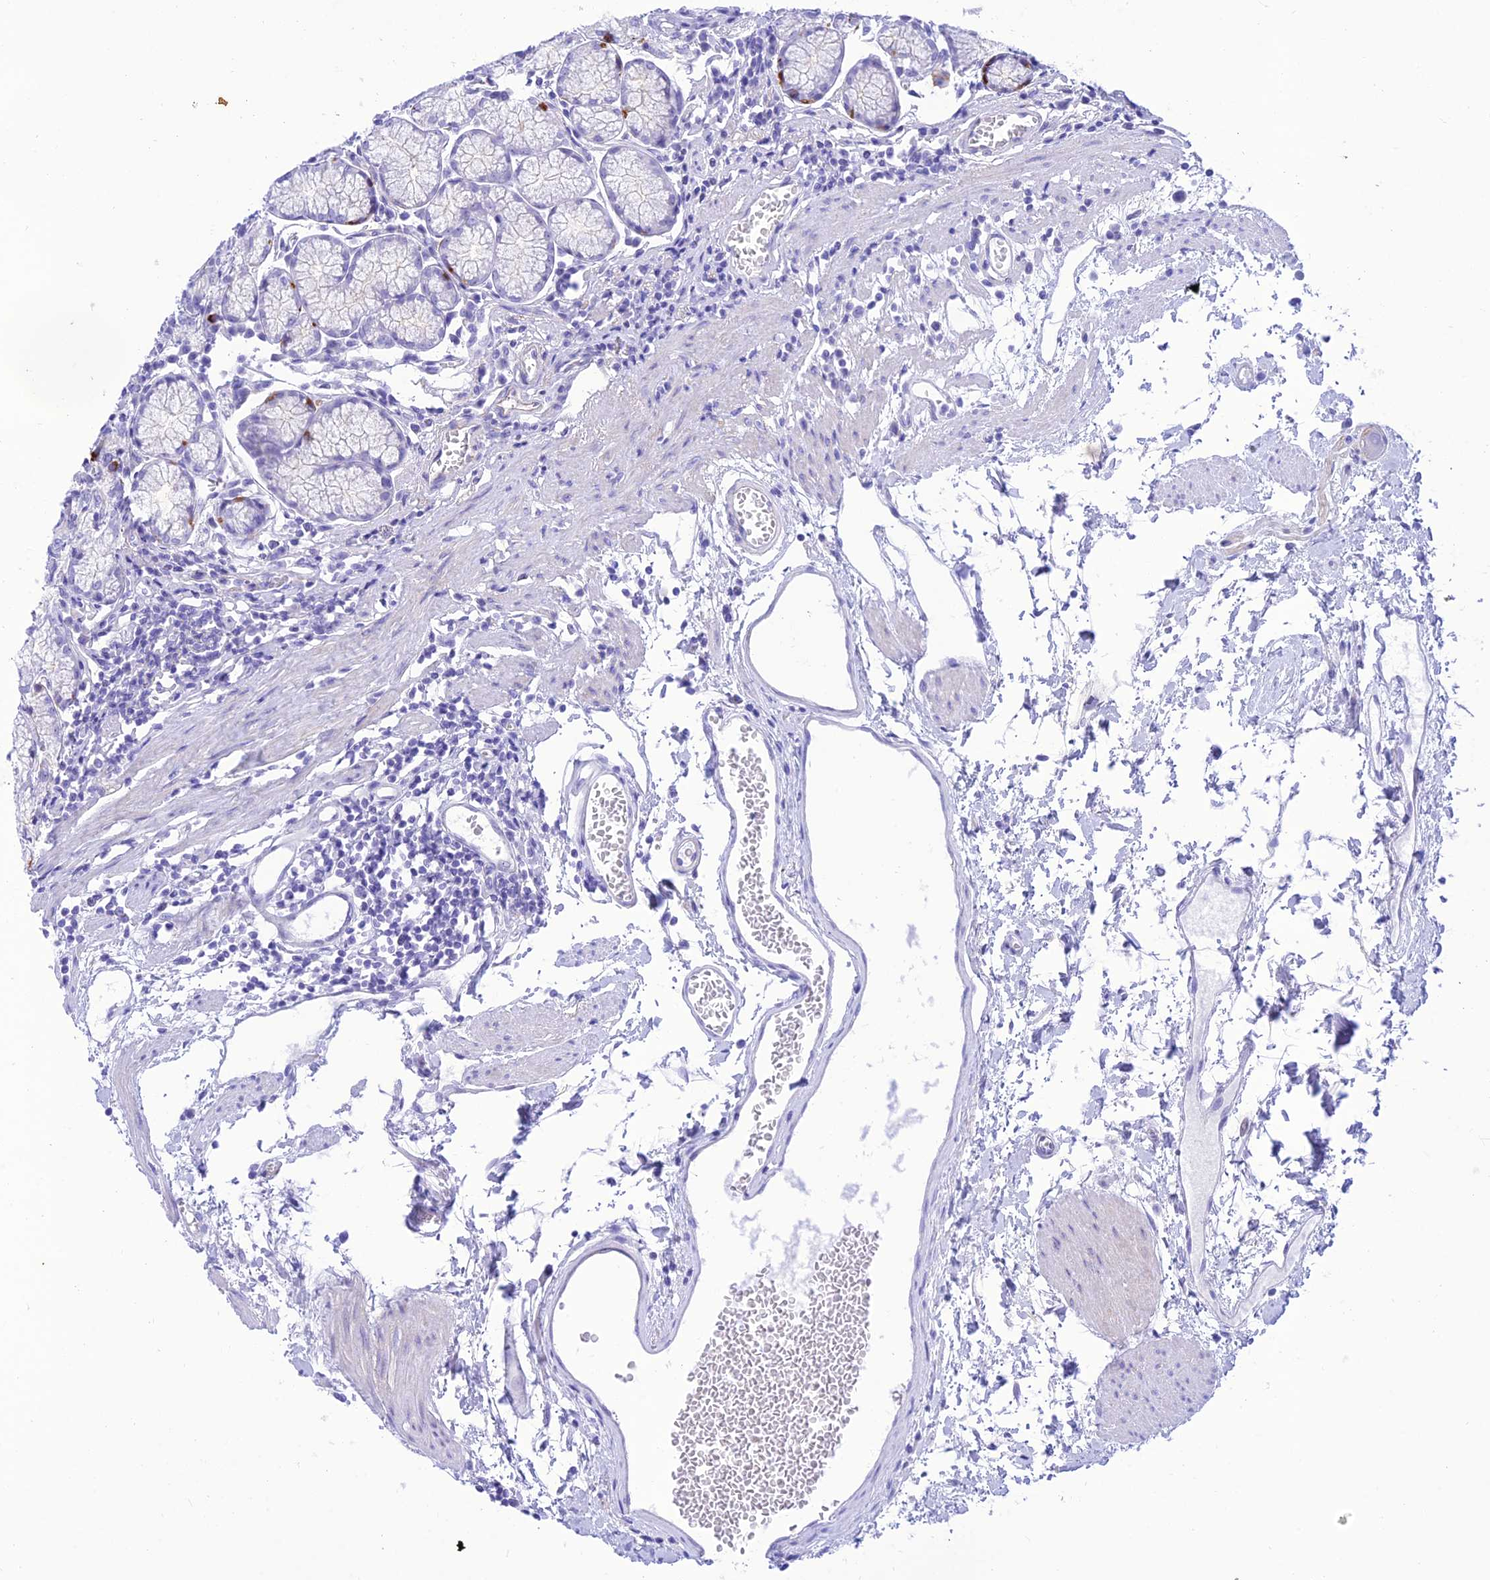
{"staining": {"intensity": "negative", "quantity": "none", "location": "cytoplasmic/membranous"}, "tissue": "stomach", "cell_type": "Glandular cells", "image_type": "normal", "snomed": [{"axis": "morphology", "description": "Normal tissue, NOS"}, {"axis": "topography", "description": "Stomach"}], "caption": "Immunohistochemical staining of normal stomach shows no significant expression in glandular cells. The staining was performed using DAB (3,3'-diaminobenzidine) to visualize the protein expression in brown, while the nuclei were stained in blue with hematoxylin (Magnification: 20x).", "gene": "PRNP", "patient": {"sex": "male", "age": 55}}